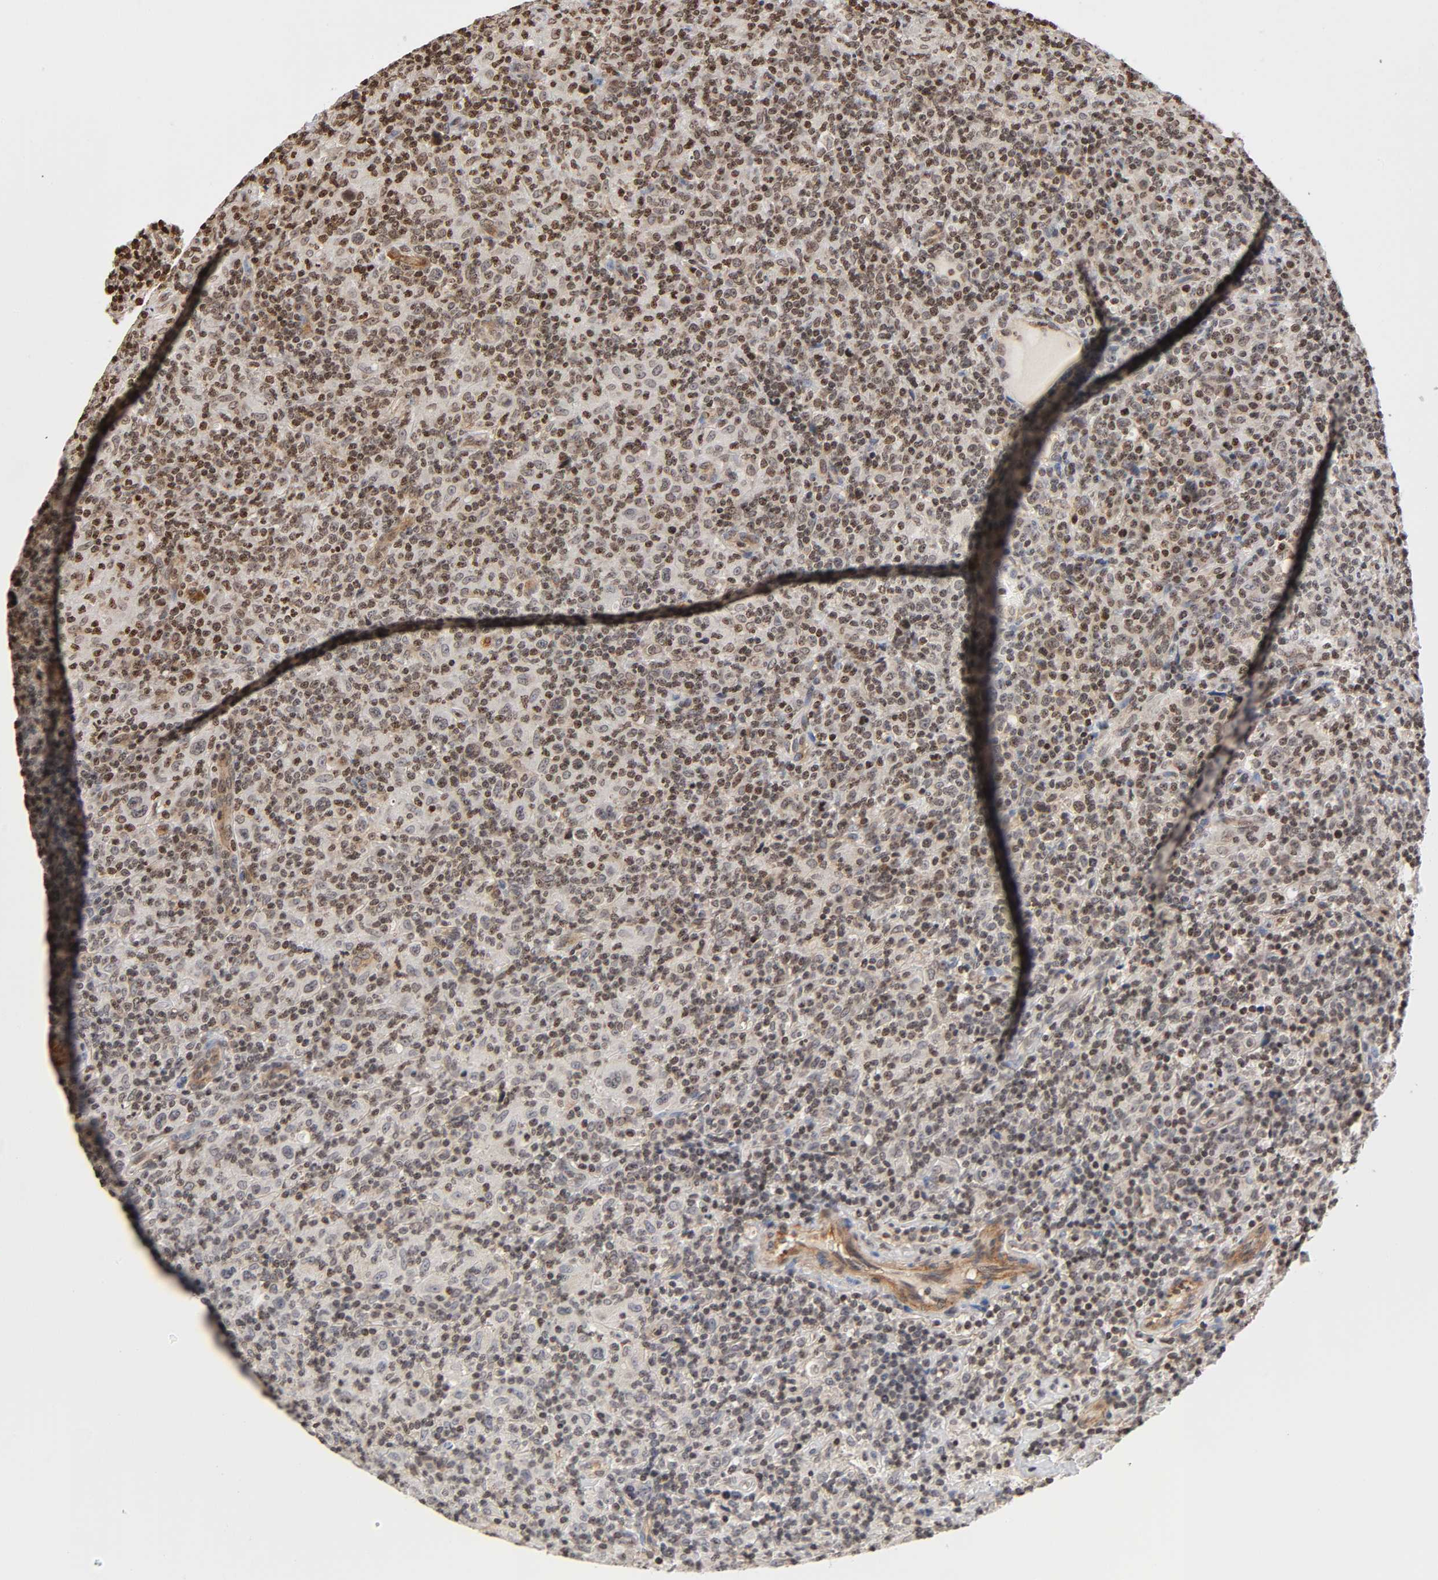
{"staining": {"intensity": "weak", "quantity": "<25%", "location": "cytoplasmic/membranous"}, "tissue": "lymphoma", "cell_type": "Tumor cells", "image_type": "cancer", "snomed": [{"axis": "morphology", "description": "Hodgkin's disease, NOS"}, {"axis": "topography", "description": "Lymph node"}], "caption": "Immunohistochemical staining of Hodgkin's disease exhibits no significant staining in tumor cells.", "gene": "ITGAV", "patient": {"sex": "male", "age": 65}}